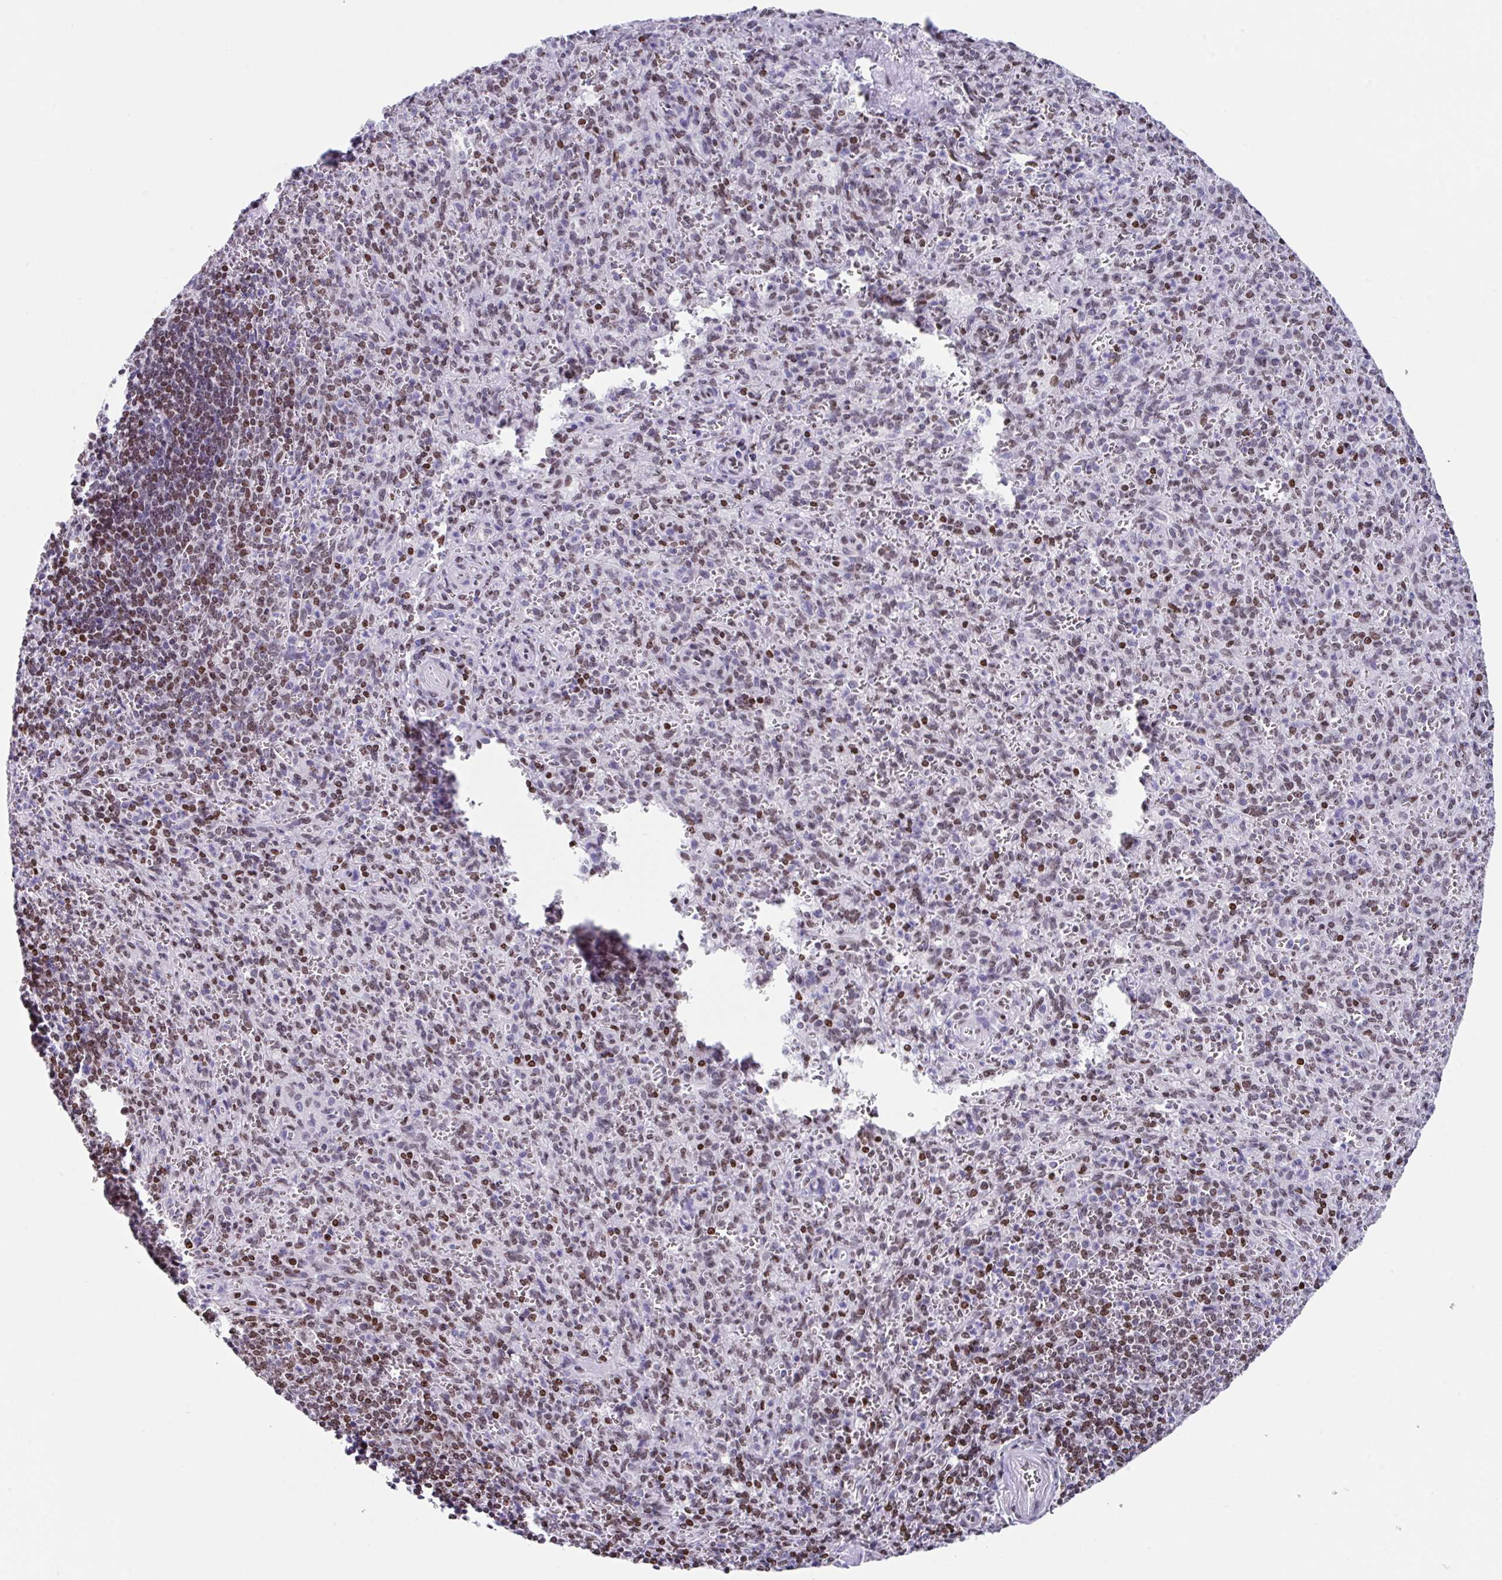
{"staining": {"intensity": "moderate", "quantity": ">75%", "location": "nuclear"}, "tissue": "spleen", "cell_type": "Cells in red pulp", "image_type": "normal", "snomed": [{"axis": "morphology", "description": "Normal tissue, NOS"}, {"axis": "topography", "description": "Spleen"}], "caption": "A medium amount of moderate nuclear positivity is seen in approximately >75% of cells in red pulp in unremarkable spleen.", "gene": "TCF3", "patient": {"sex": "female", "age": 26}}